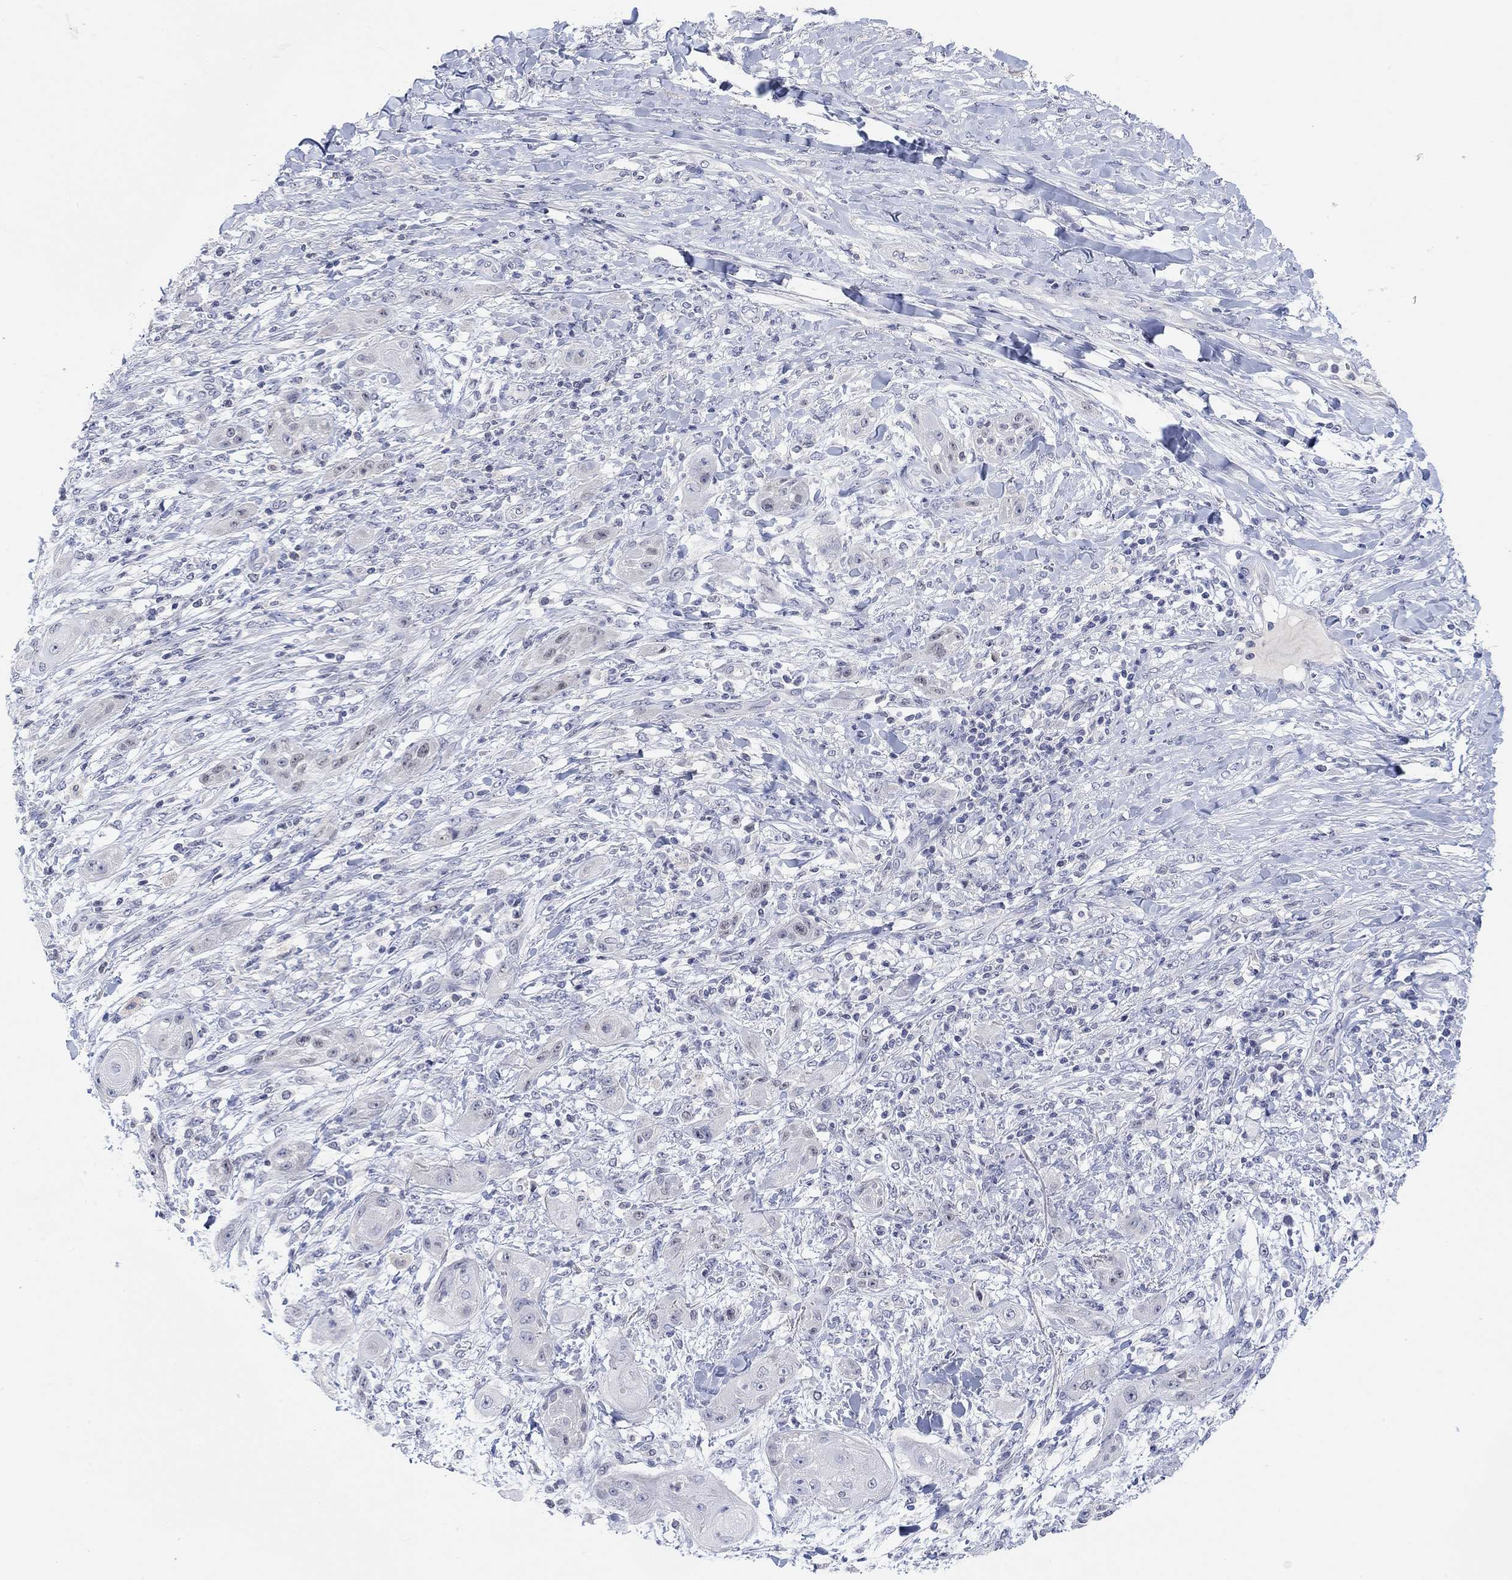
{"staining": {"intensity": "negative", "quantity": "none", "location": "none"}, "tissue": "skin cancer", "cell_type": "Tumor cells", "image_type": "cancer", "snomed": [{"axis": "morphology", "description": "Squamous cell carcinoma, NOS"}, {"axis": "topography", "description": "Skin"}], "caption": "This image is of squamous cell carcinoma (skin) stained with immunohistochemistry to label a protein in brown with the nuclei are counter-stained blue. There is no staining in tumor cells. (Stains: DAB (3,3'-diaminobenzidine) immunohistochemistry (IHC) with hematoxylin counter stain, Microscopy: brightfield microscopy at high magnification).", "gene": "ATP6V1E2", "patient": {"sex": "male", "age": 62}}